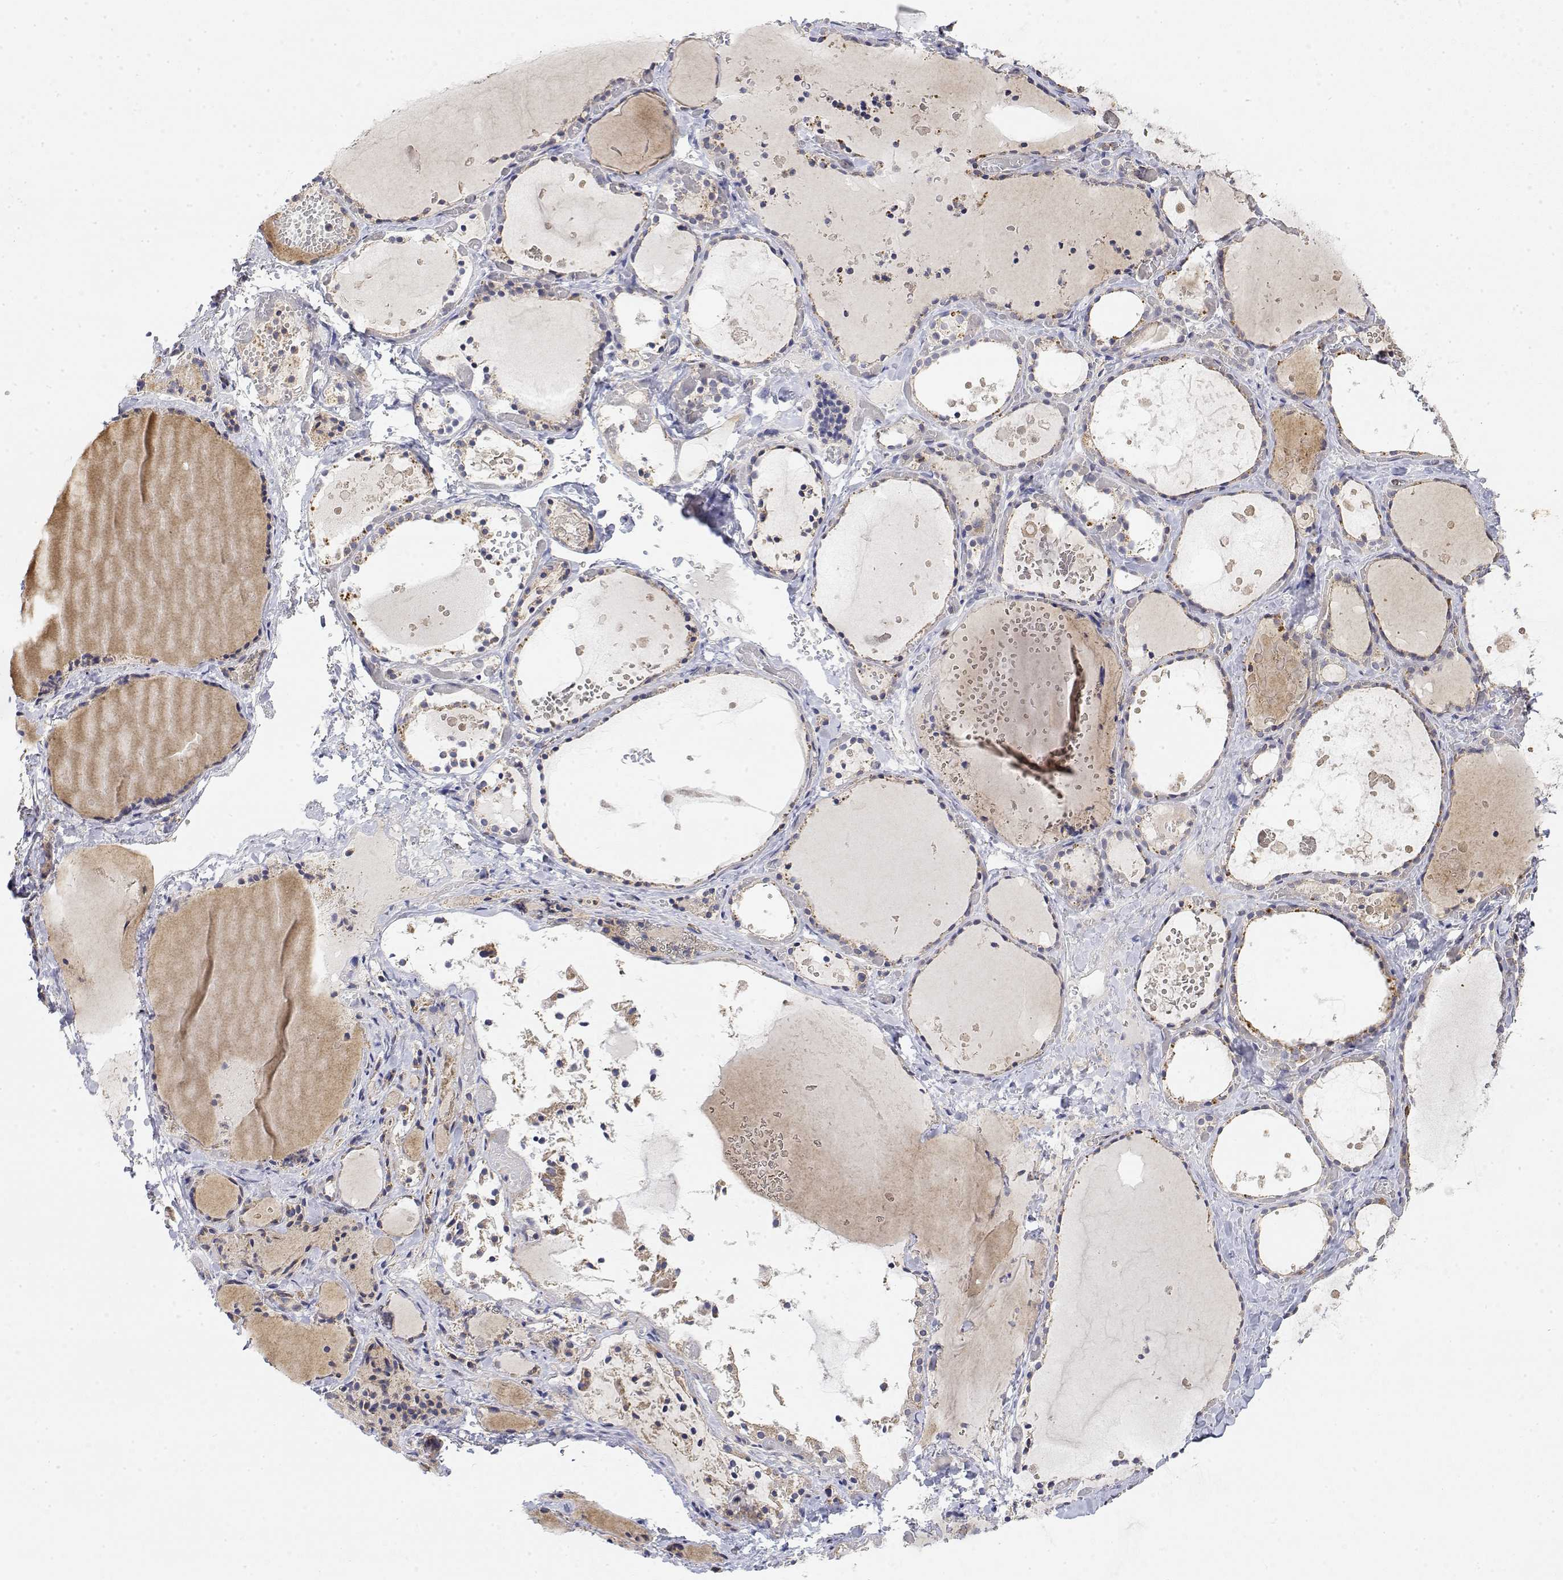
{"staining": {"intensity": "weak", "quantity": "25%-75%", "location": "cytoplasmic/membranous"}, "tissue": "thyroid gland", "cell_type": "Glandular cells", "image_type": "normal", "snomed": [{"axis": "morphology", "description": "Normal tissue, NOS"}, {"axis": "topography", "description": "Thyroid gland"}], "caption": "This histopathology image shows unremarkable thyroid gland stained with immunohistochemistry to label a protein in brown. The cytoplasmic/membranous of glandular cells show weak positivity for the protein. Nuclei are counter-stained blue.", "gene": "LONRF3", "patient": {"sex": "female", "age": 56}}